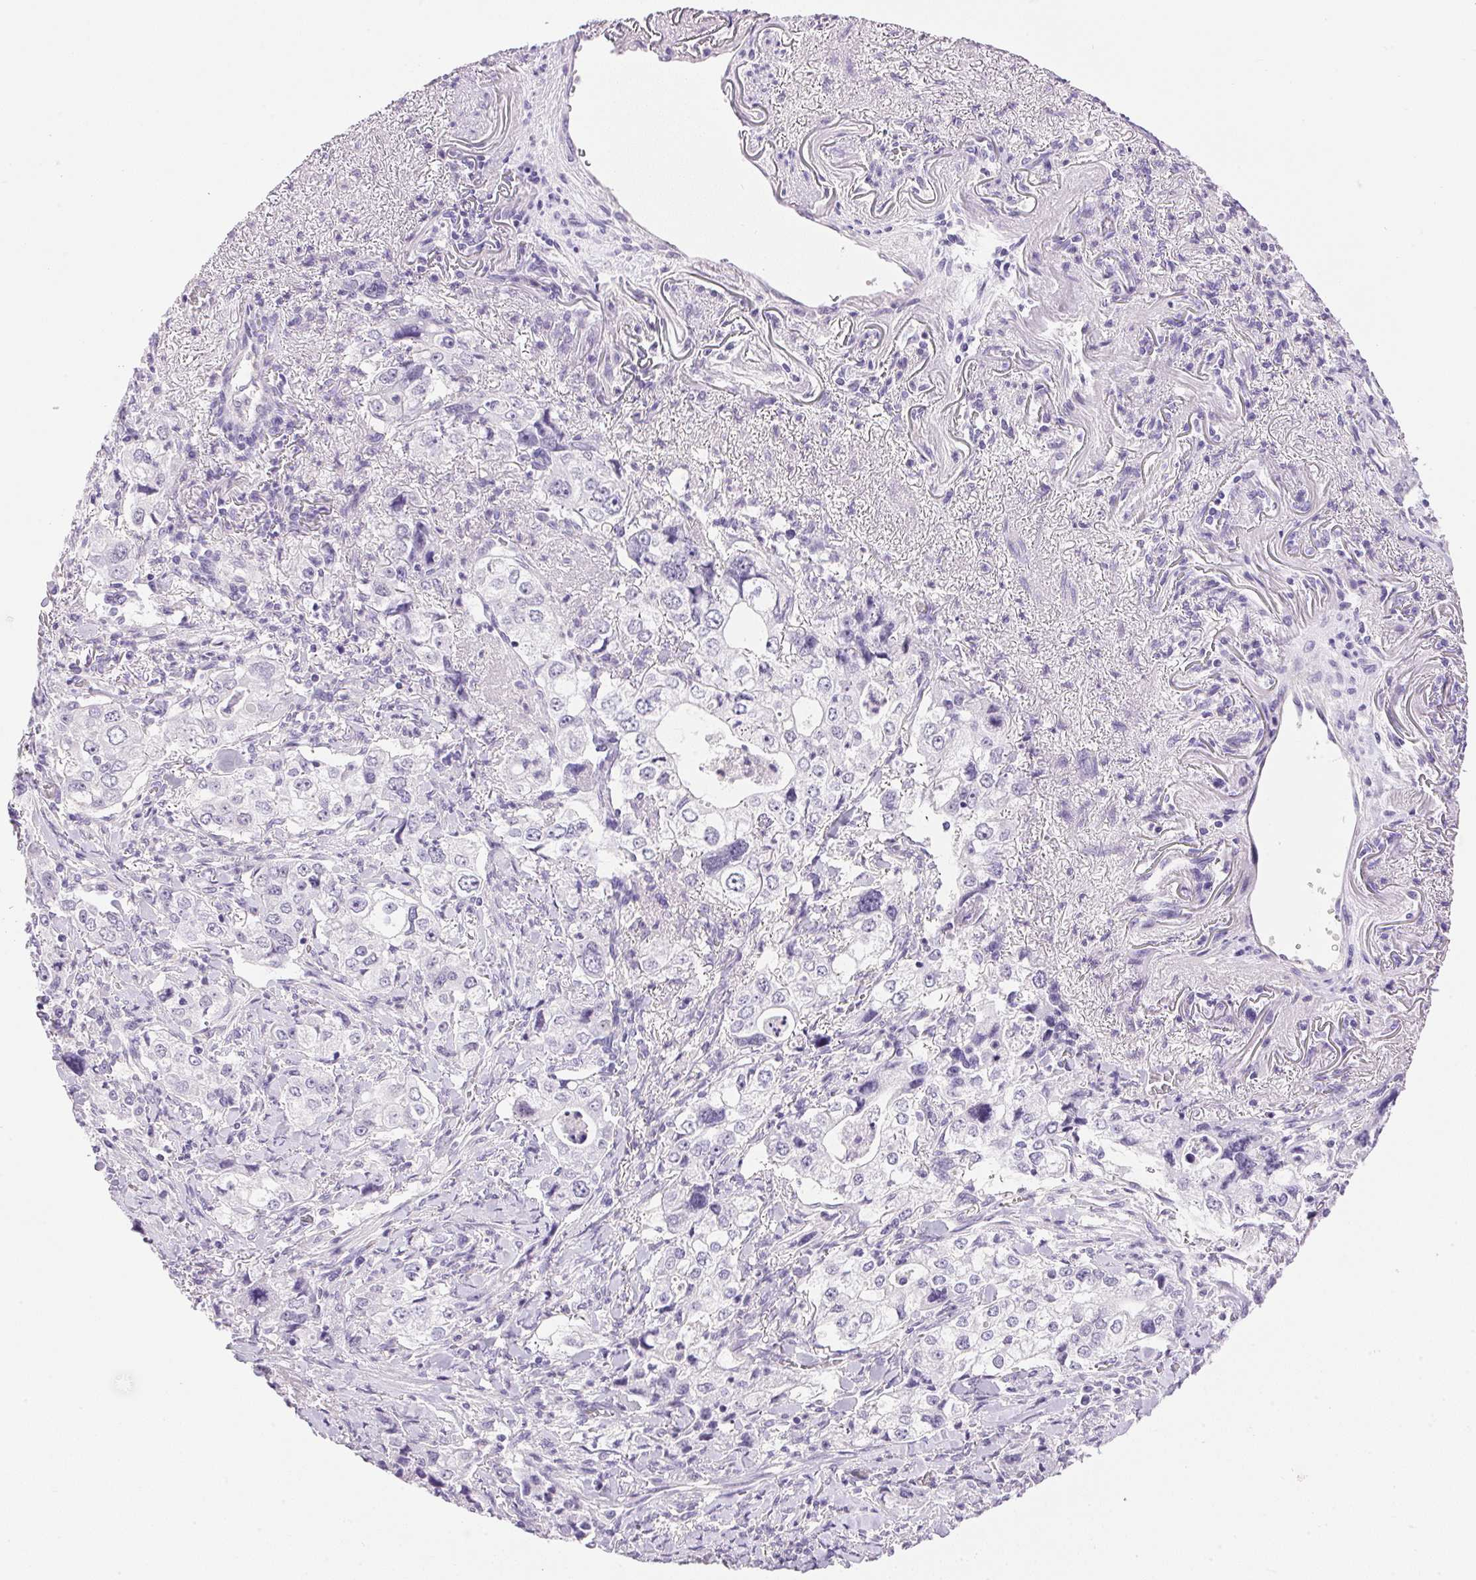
{"staining": {"intensity": "negative", "quantity": "none", "location": "none"}, "tissue": "stomach cancer", "cell_type": "Tumor cells", "image_type": "cancer", "snomed": [{"axis": "morphology", "description": "Adenocarcinoma, NOS"}, {"axis": "topography", "description": "Stomach, upper"}], "caption": "This is an IHC micrograph of human stomach cancer (adenocarcinoma). There is no expression in tumor cells.", "gene": "ATP6V0A4", "patient": {"sex": "male", "age": 75}}